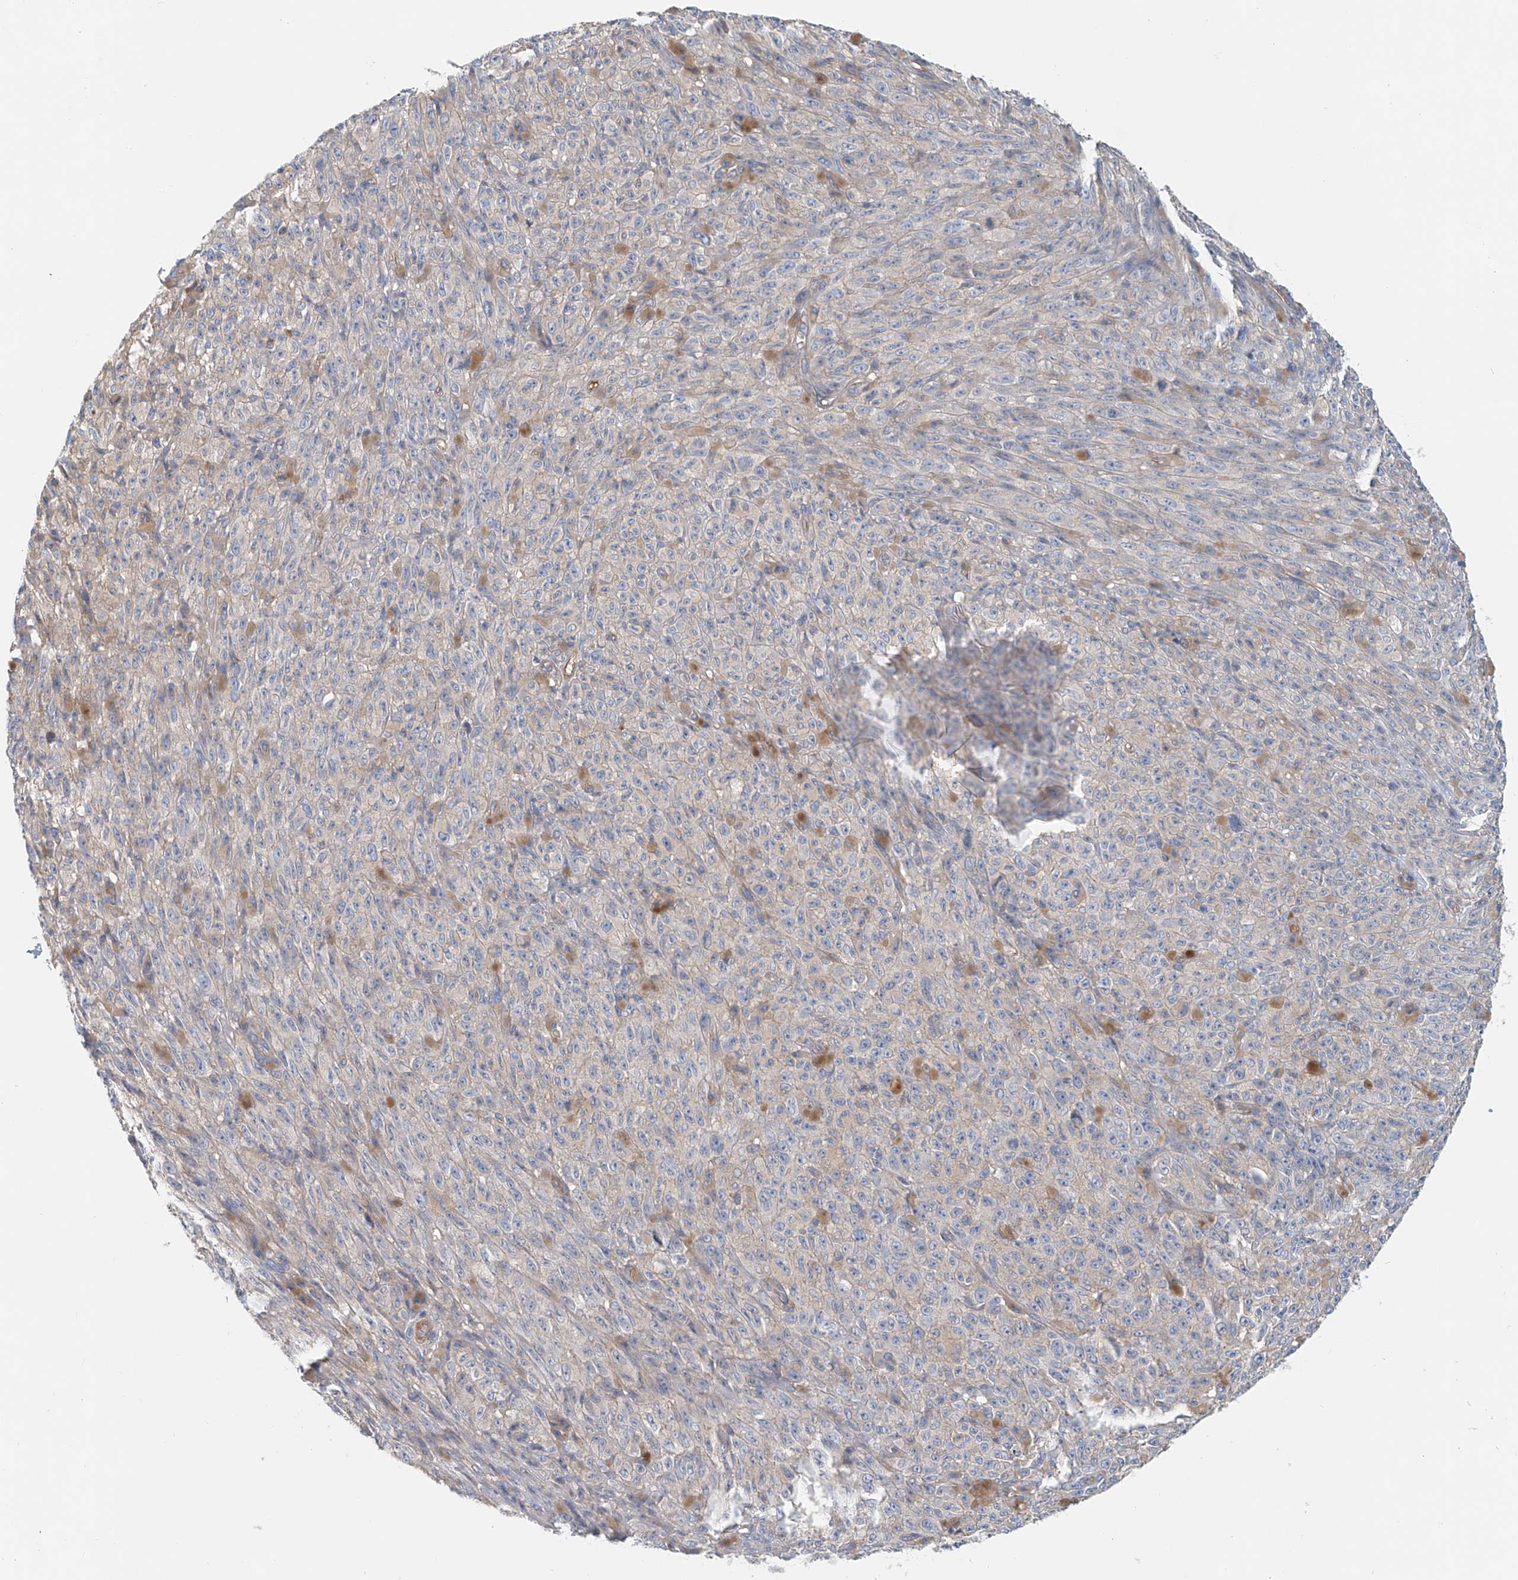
{"staining": {"intensity": "negative", "quantity": "none", "location": "none"}, "tissue": "melanoma", "cell_type": "Tumor cells", "image_type": "cancer", "snomed": [{"axis": "morphology", "description": "Malignant melanoma, NOS"}, {"axis": "topography", "description": "Skin"}], "caption": "Tumor cells show no significant staining in melanoma. The staining was performed using DAB (3,3'-diaminobenzidine) to visualize the protein expression in brown, while the nuclei were stained in blue with hematoxylin (Magnification: 20x).", "gene": "FRYL", "patient": {"sex": "female", "age": 82}}